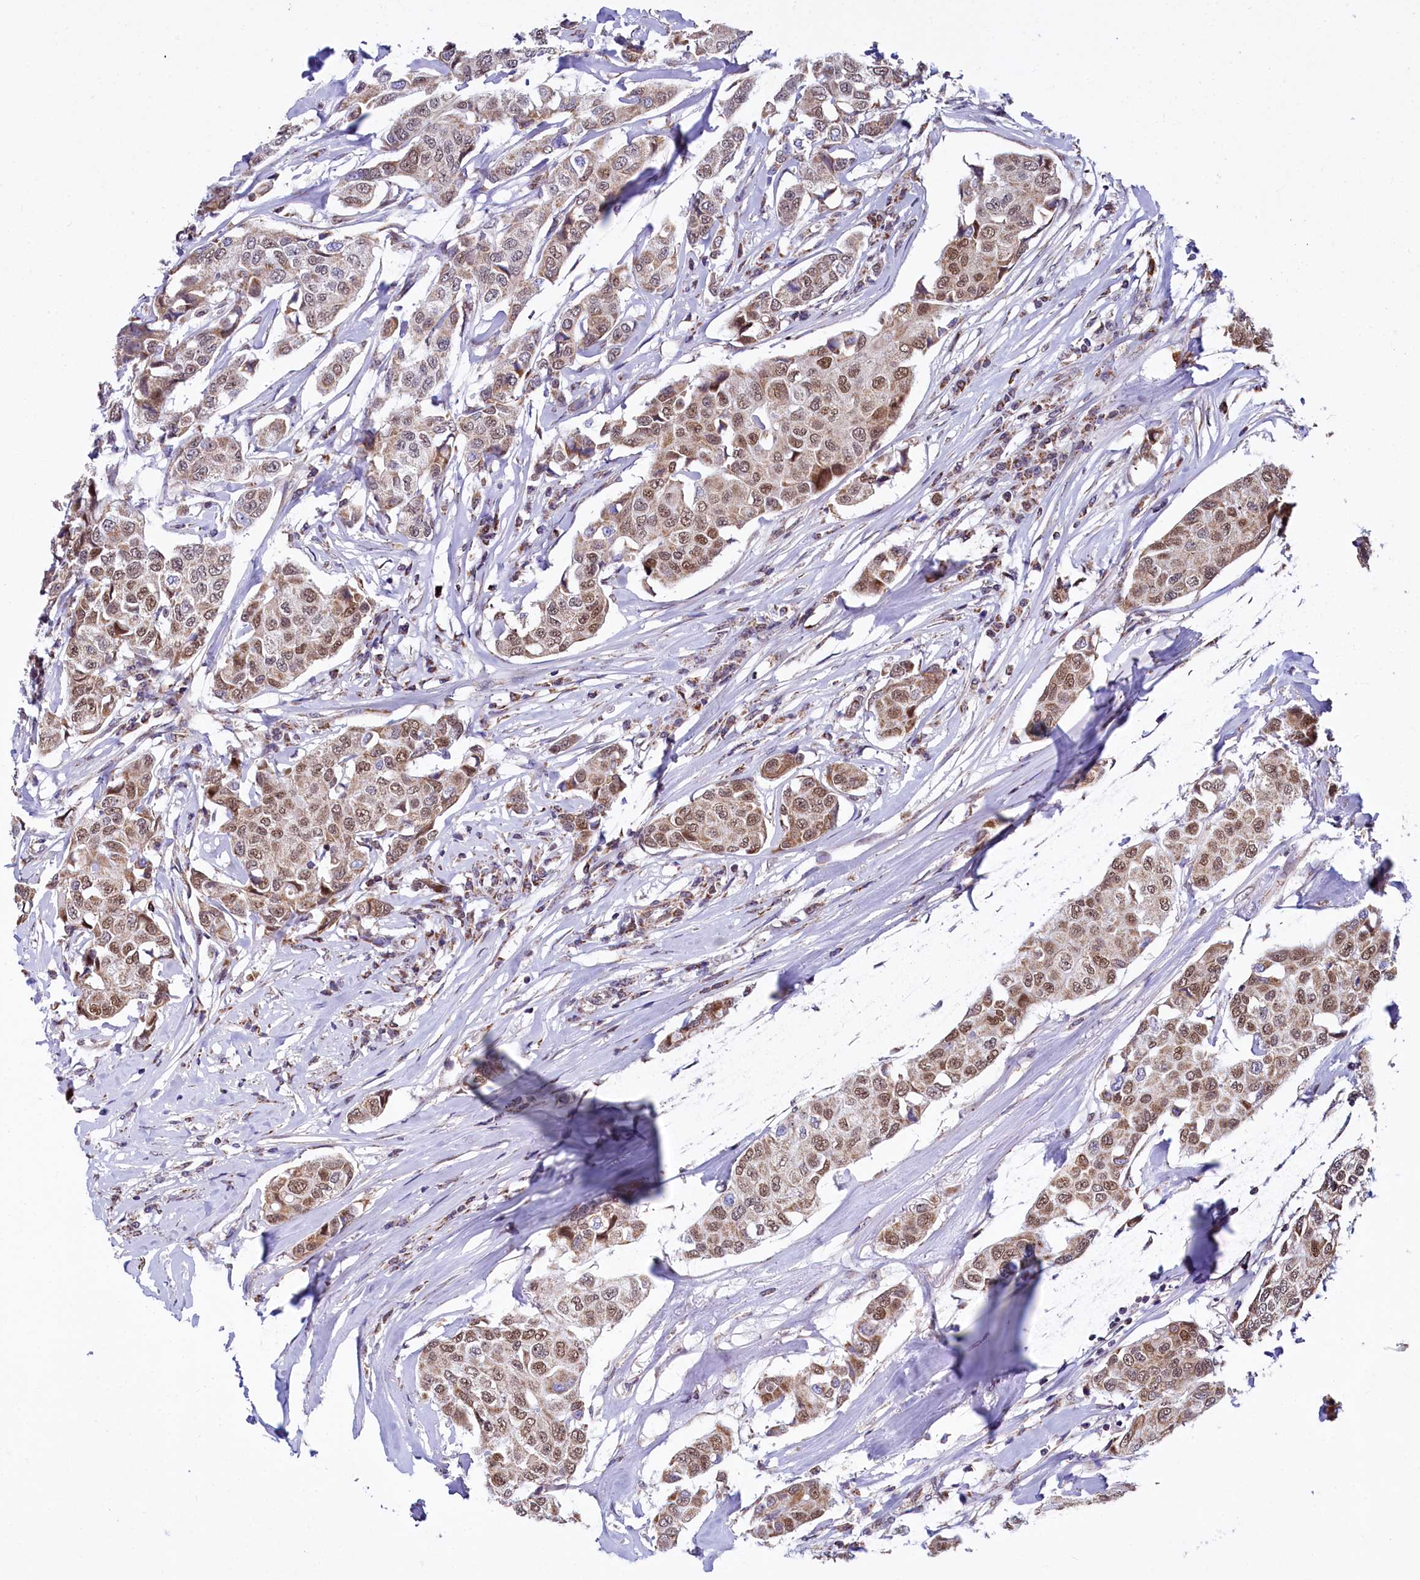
{"staining": {"intensity": "moderate", "quantity": ">75%", "location": "cytoplasmic/membranous,nuclear"}, "tissue": "breast cancer", "cell_type": "Tumor cells", "image_type": "cancer", "snomed": [{"axis": "morphology", "description": "Duct carcinoma"}, {"axis": "topography", "description": "Breast"}], "caption": "Immunohistochemistry (IHC) (DAB (3,3'-diaminobenzidine)) staining of breast cancer (intraductal carcinoma) reveals moderate cytoplasmic/membranous and nuclear protein staining in about >75% of tumor cells. The staining was performed using DAB to visualize the protein expression in brown, while the nuclei were stained in blue with hematoxylin (Magnification: 20x).", "gene": "MORN3", "patient": {"sex": "female", "age": 80}}